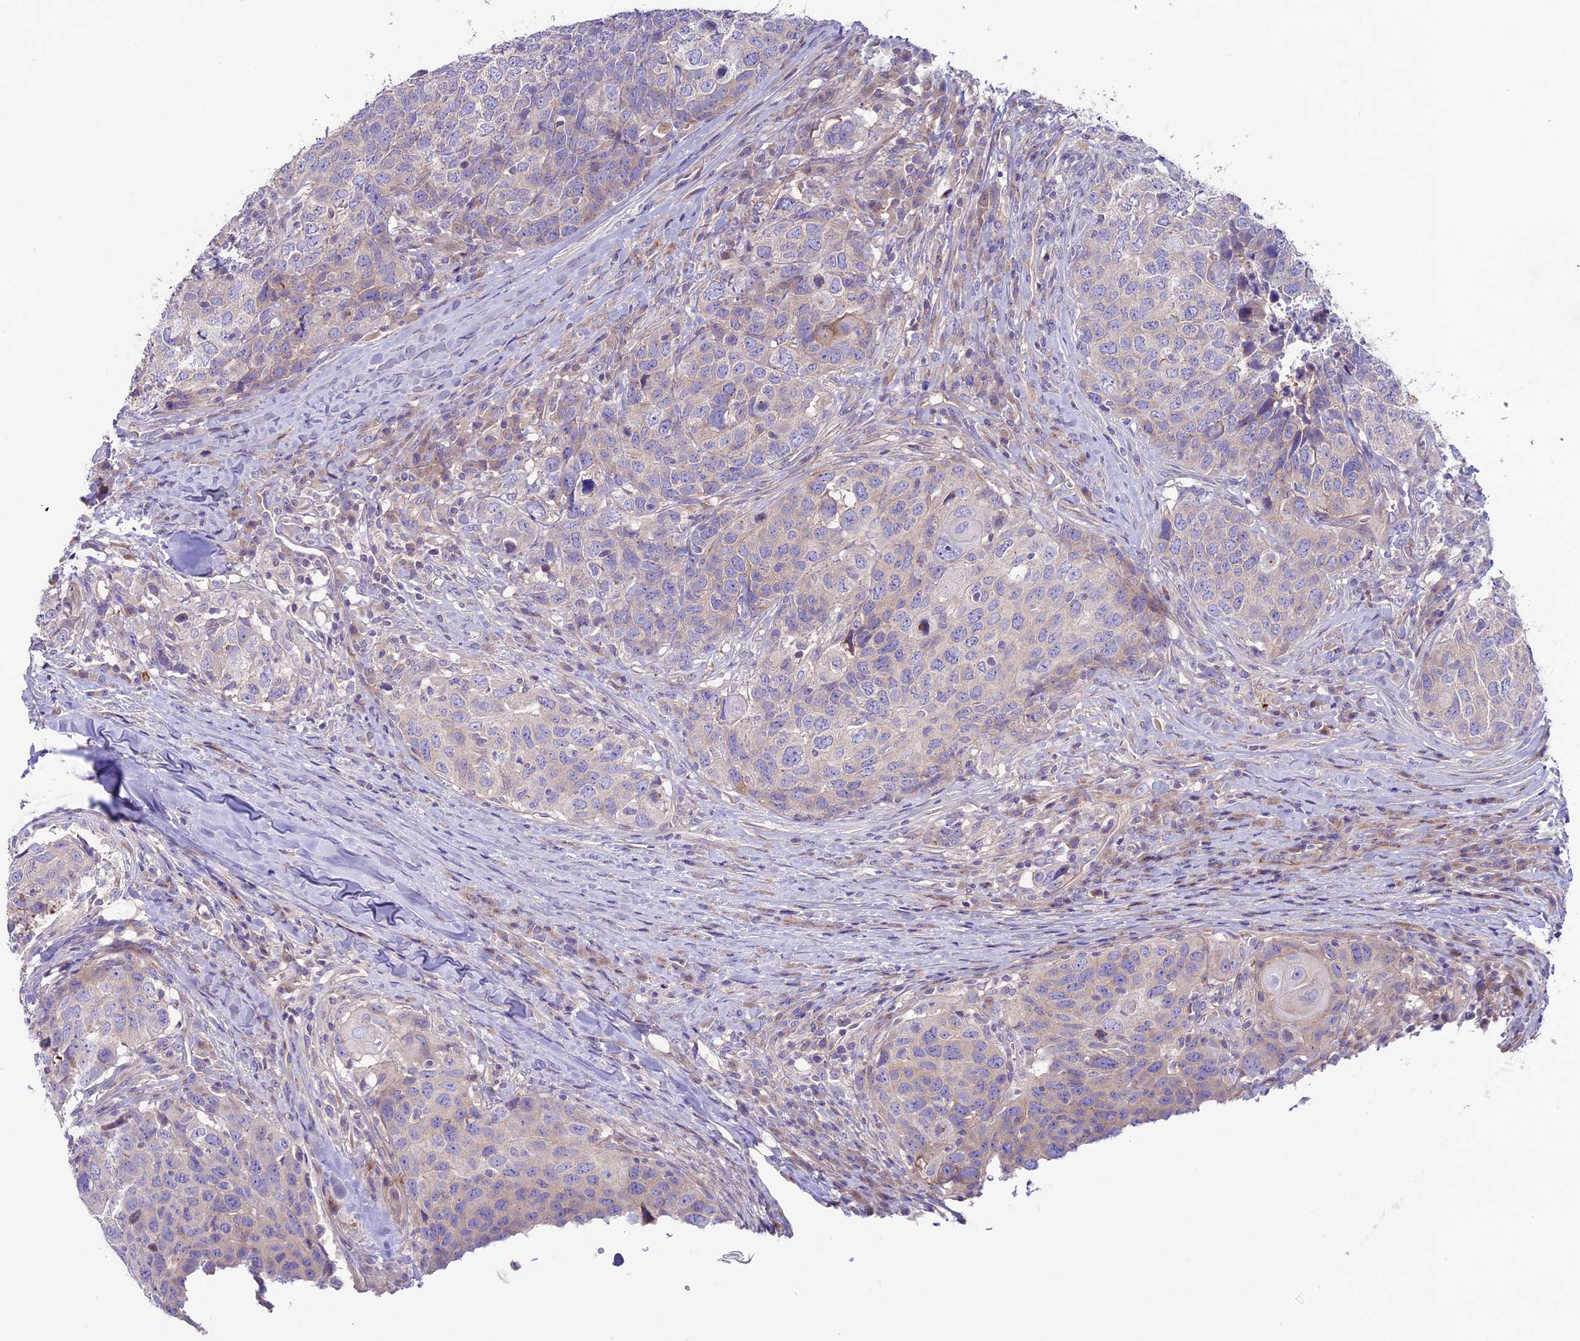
{"staining": {"intensity": "weak", "quantity": "<25%", "location": "cytoplasmic/membranous"}, "tissue": "head and neck cancer", "cell_type": "Tumor cells", "image_type": "cancer", "snomed": [{"axis": "morphology", "description": "Squamous cell carcinoma, NOS"}, {"axis": "topography", "description": "Head-Neck"}], "caption": "Human head and neck squamous cell carcinoma stained for a protein using immunohistochemistry displays no staining in tumor cells.", "gene": "CD99L2", "patient": {"sex": "male", "age": 66}}